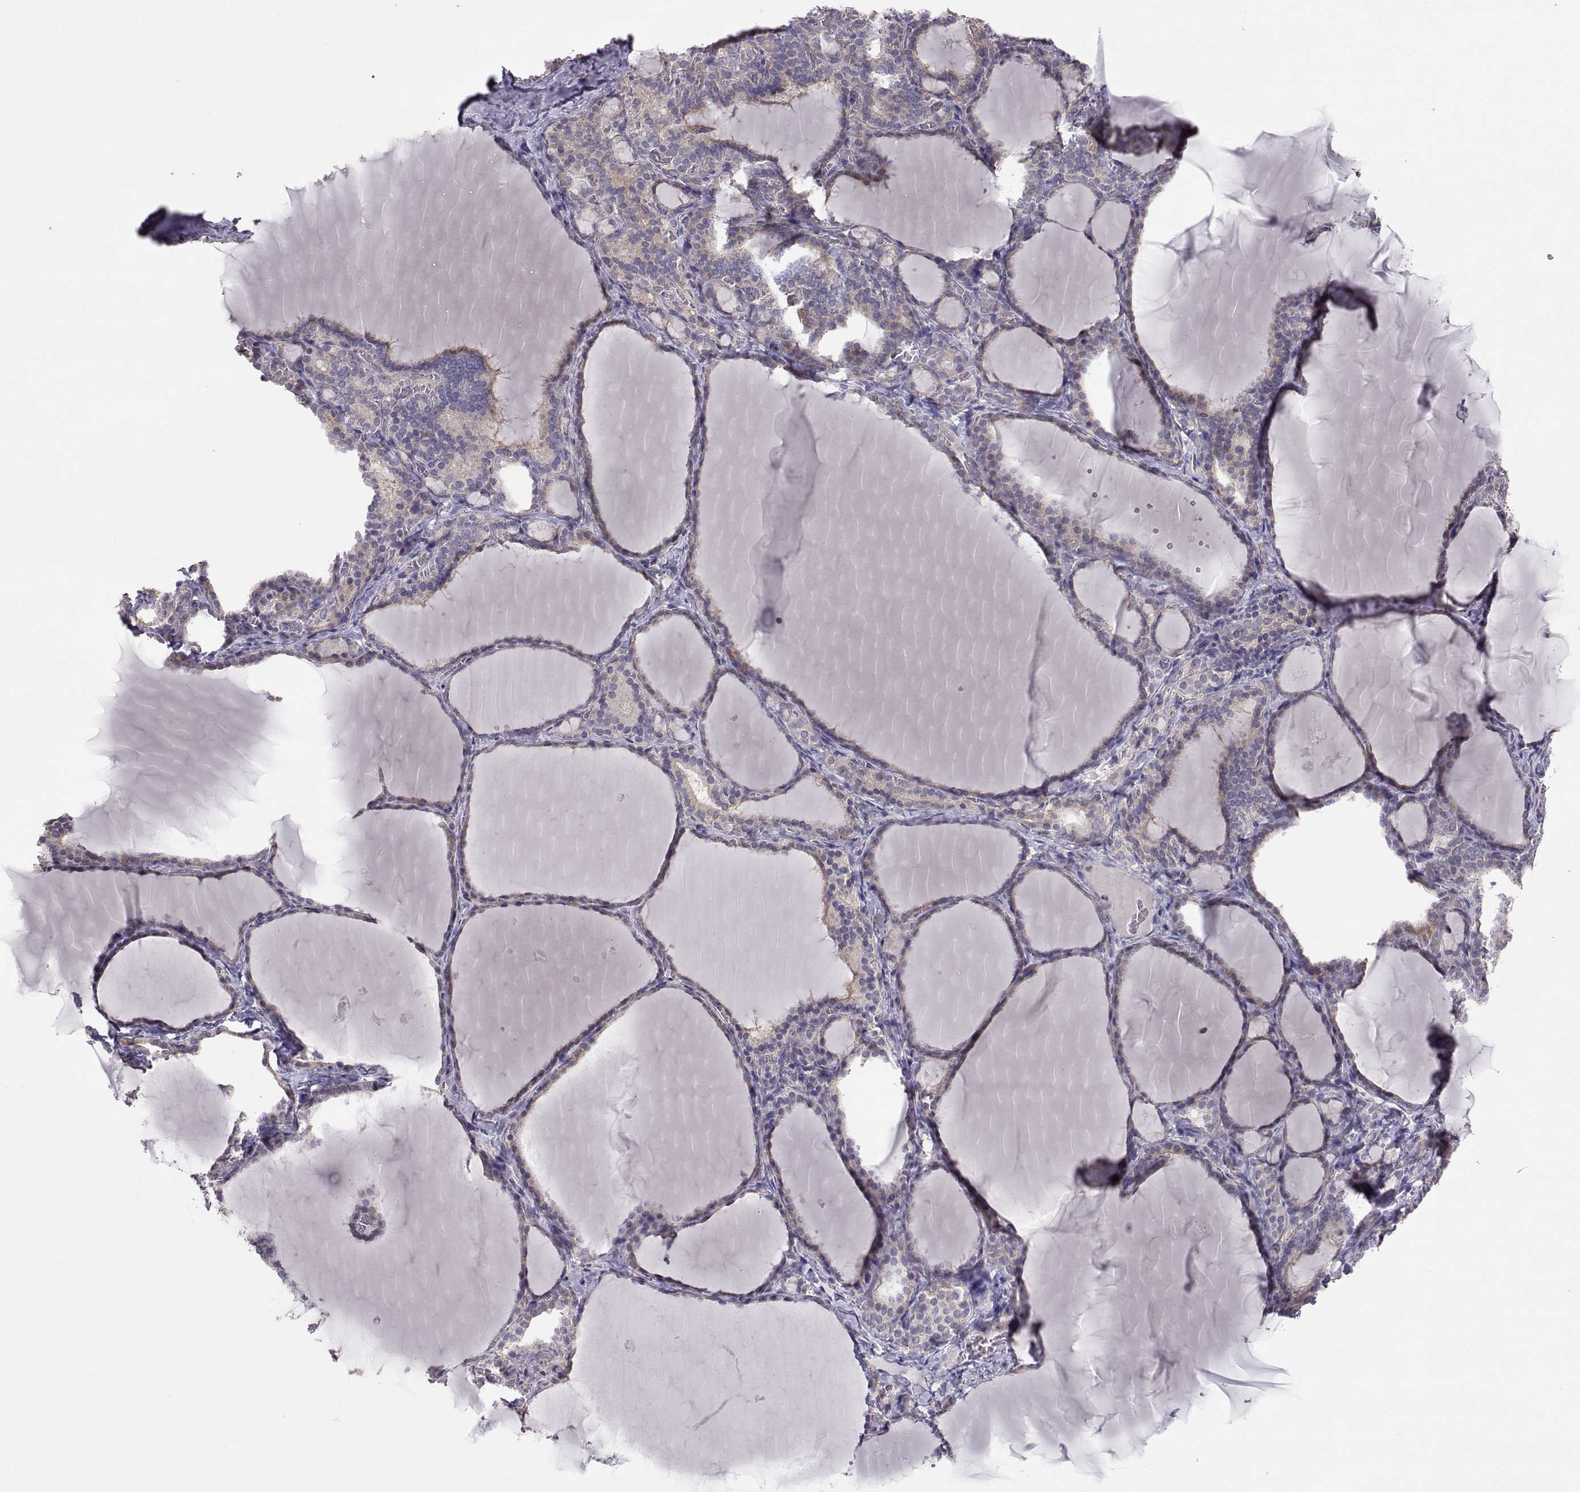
{"staining": {"intensity": "weak", "quantity": "<25%", "location": "cytoplasmic/membranous"}, "tissue": "thyroid gland", "cell_type": "Glandular cells", "image_type": "normal", "snomed": [{"axis": "morphology", "description": "Normal tissue, NOS"}, {"axis": "morphology", "description": "Hyperplasia, NOS"}, {"axis": "topography", "description": "Thyroid gland"}], "caption": "This histopathology image is of normal thyroid gland stained with IHC to label a protein in brown with the nuclei are counter-stained blue. There is no expression in glandular cells.", "gene": "NCAM2", "patient": {"sex": "female", "age": 27}}